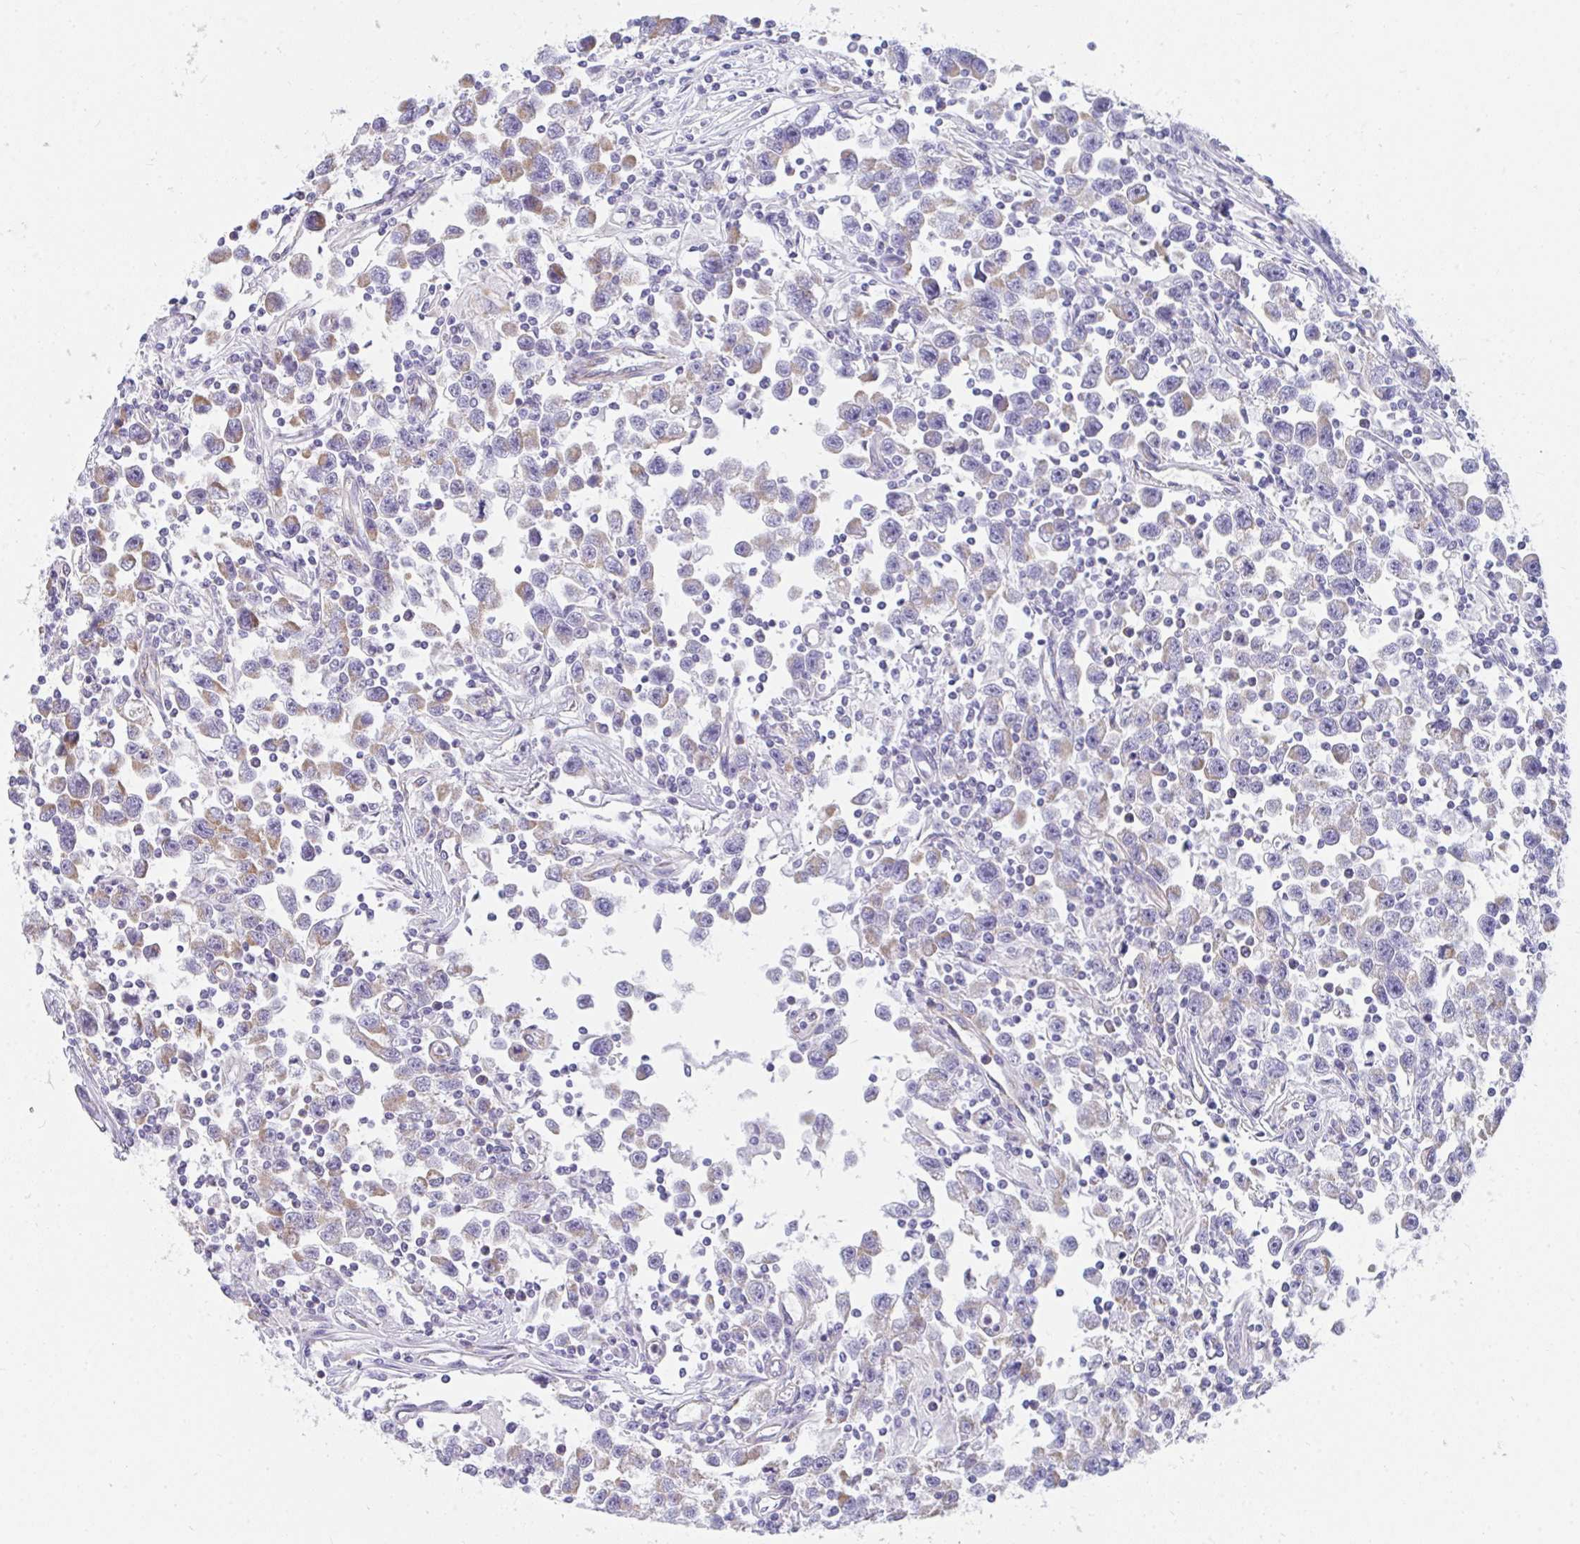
{"staining": {"intensity": "moderate", "quantity": "25%-75%", "location": "cytoplasmic/membranous"}, "tissue": "testis cancer", "cell_type": "Tumor cells", "image_type": "cancer", "snomed": [{"axis": "morphology", "description": "Seminoma, NOS"}, {"axis": "topography", "description": "Testis"}], "caption": "High-power microscopy captured an immunohistochemistry (IHC) histopathology image of testis cancer (seminoma), revealing moderate cytoplasmic/membranous positivity in about 25%-75% of tumor cells.", "gene": "FAHD1", "patient": {"sex": "male", "age": 31}}